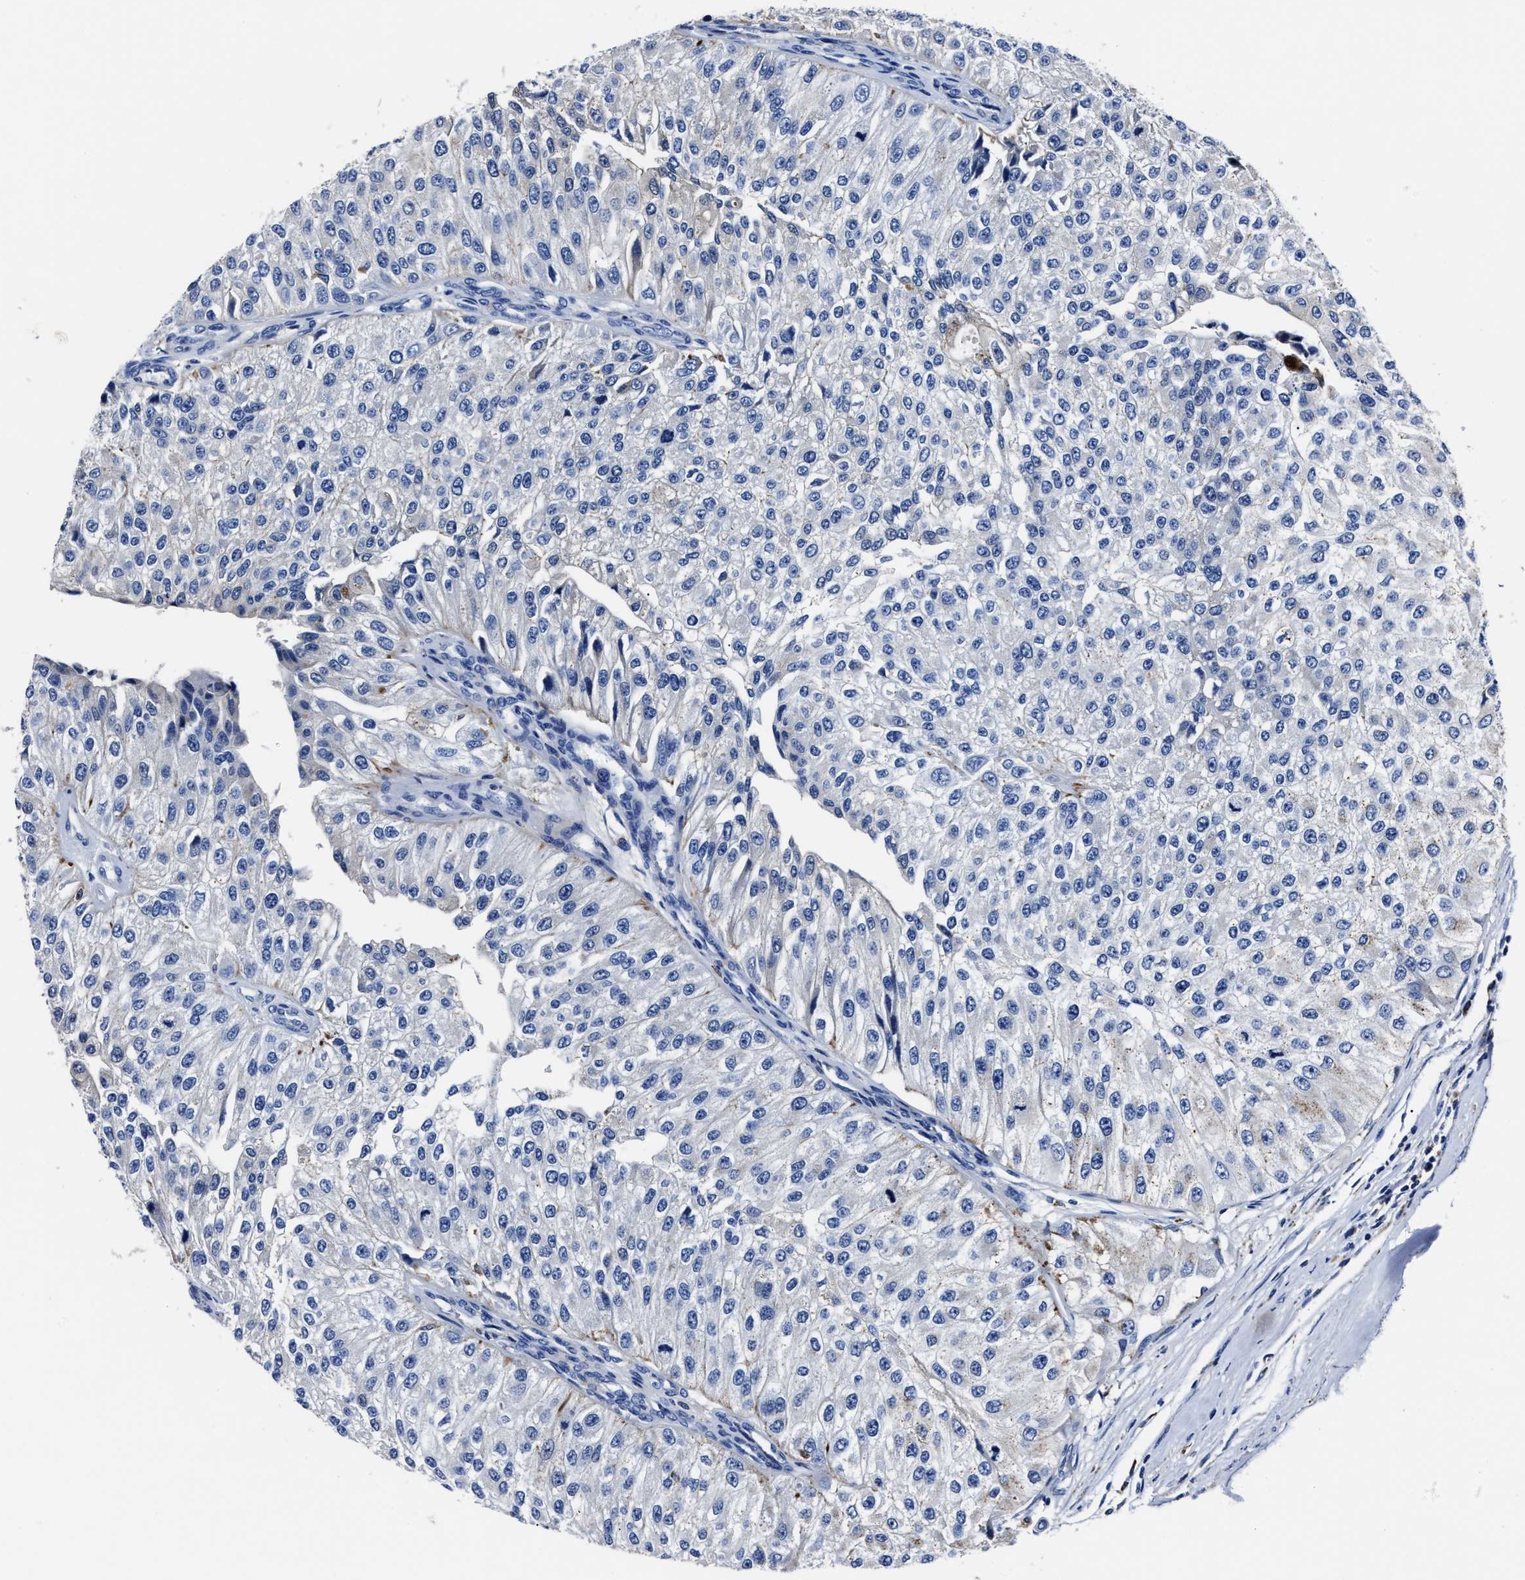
{"staining": {"intensity": "negative", "quantity": "none", "location": "none"}, "tissue": "urothelial cancer", "cell_type": "Tumor cells", "image_type": "cancer", "snomed": [{"axis": "morphology", "description": "Urothelial carcinoma, High grade"}, {"axis": "topography", "description": "Kidney"}, {"axis": "topography", "description": "Urinary bladder"}], "caption": "Tumor cells are negative for brown protein staining in urothelial cancer.", "gene": "LAMTOR4", "patient": {"sex": "male", "age": 77}}